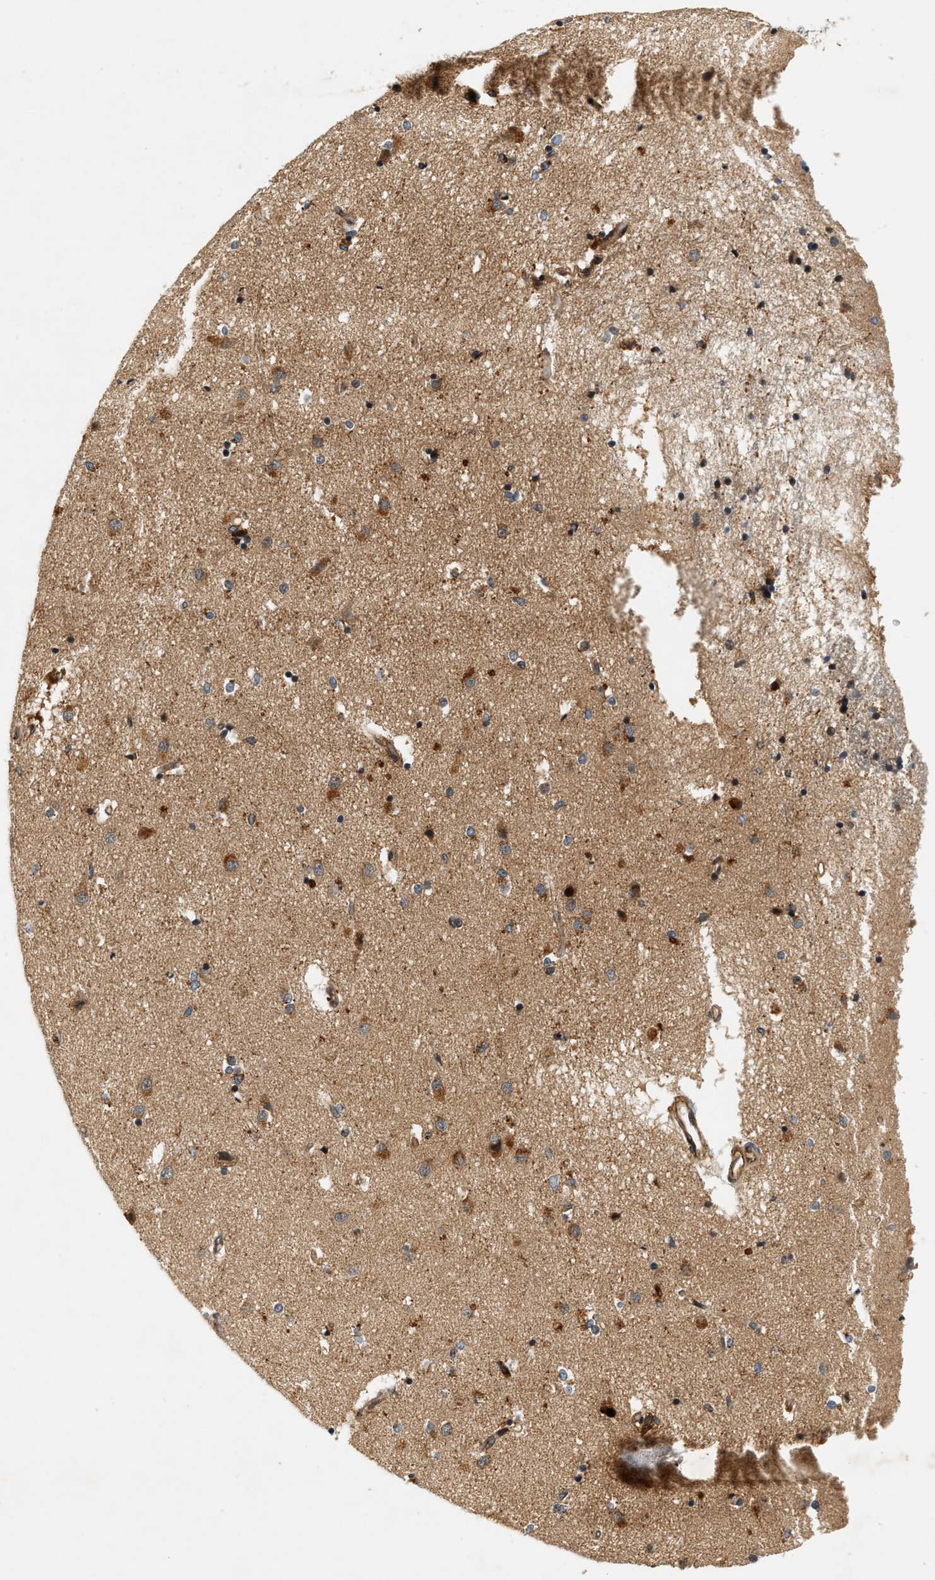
{"staining": {"intensity": "moderate", "quantity": "25%-75%", "location": "cytoplasmic/membranous"}, "tissue": "caudate", "cell_type": "Glial cells", "image_type": "normal", "snomed": [{"axis": "morphology", "description": "Normal tissue, NOS"}, {"axis": "topography", "description": "Lateral ventricle wall"}], "caption": "Caudate stained with DAB immunohistochemistry (IHC) displays medium levels of moderate cytoplasmic/membranous positivity in approximately 25%-75% of glial cells. Immunohistochemistry (ihc) stains the protein of interest in brown and the nuclei are stained blue.", "gene": "SAMD9", "patient": {"sex": "male", "age": 70}}